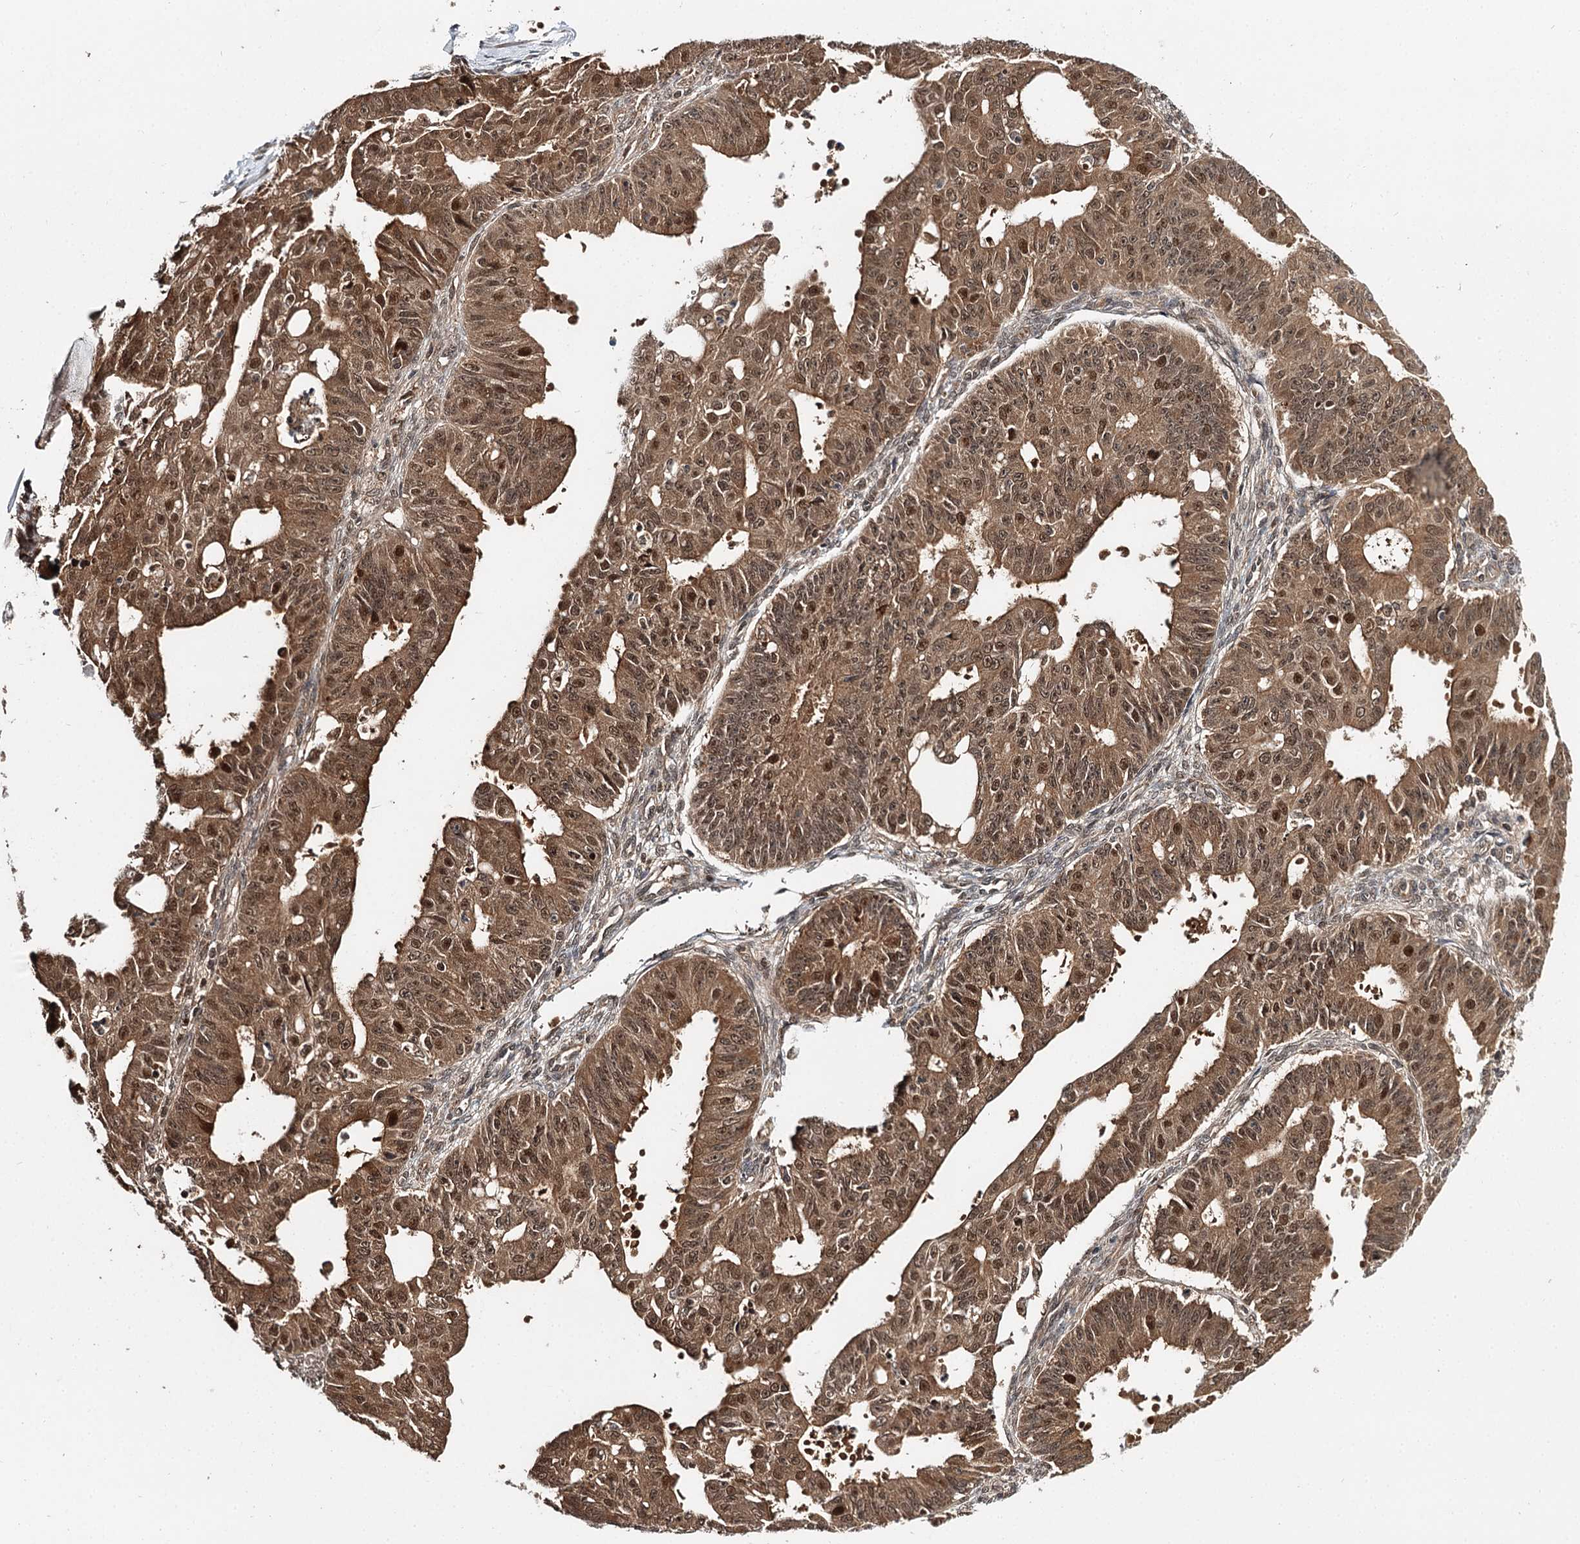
{"staining": {"intensity": "moderate", "quantity": ">75%", "location": "cytoplasmic/membranous,nuclear"}, "tissue": "ovarian cancer", "cell_type": "Tumor cells", "image_type": "cancer", "snomed": [{"axis": "morphology", "description": "Carcinoma, endometroid"}, {"axis": "topography", "description": "Appendix"}, {"axis": "topography", "description": "Ovary"}], "caption": "A histopathology image of human endometroid carcinoma (ovarian) stained for a protein demonstrates moderate cytoplasmic/membranous and nuclear brown staining in tumor cells.", "gene": "N6AMT1", "patient": {"sex": "female", "age": 42}}